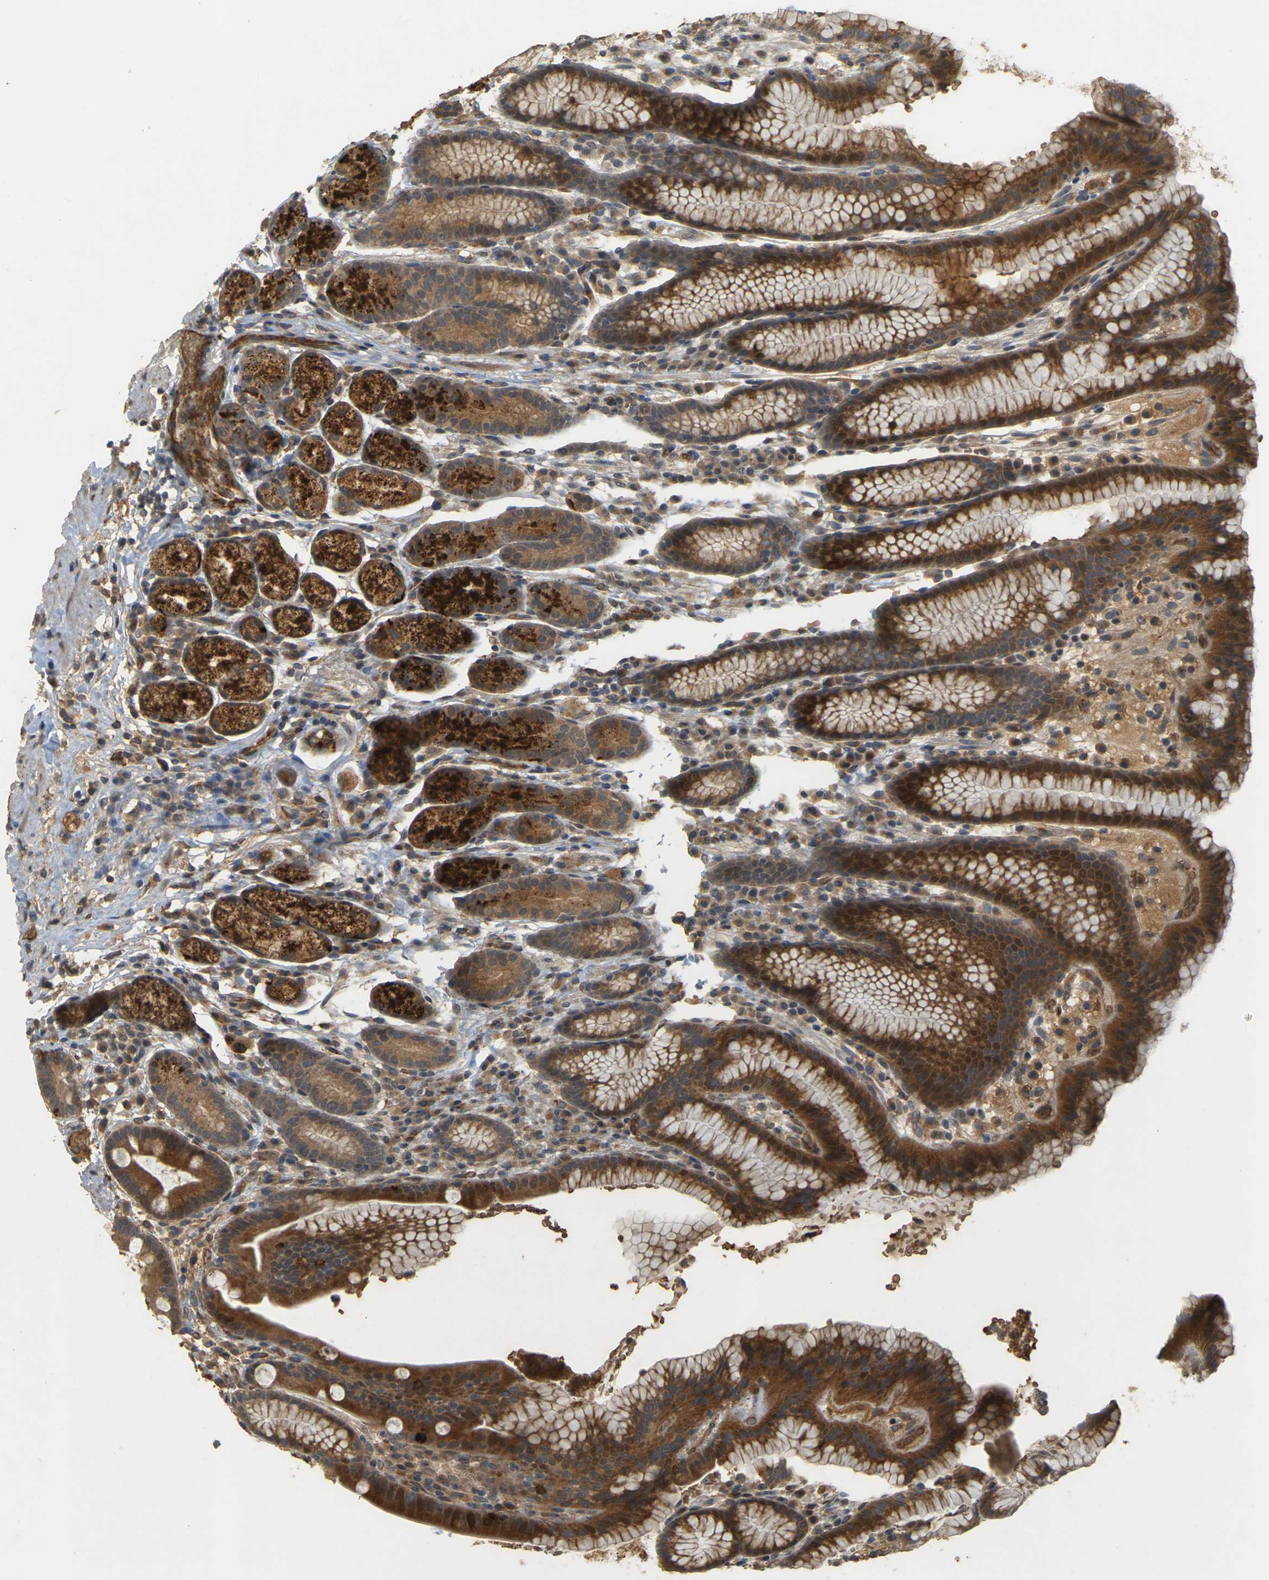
{"staining": {"intensity": "strong", "quantity": ">75%", "location": "cytoplasmic/membranous"}, "tissue": "stomach", "cell_type": "Glandular cells", "image_type": "normal", "snomed": [{"axis": "morphology", "description": "Normal tissue, NOS"}, {"axis": "topography", "description": "Stomach, lower"}], "caption": "There is high levels of strong cytoplasmic/membranous expression in glandular cells of unremarkable stomach, as demonstrated by immunohistochemical staining (brown color).", "gene": "MEGF9", "patient": {"sex": "male", "age": 52}}